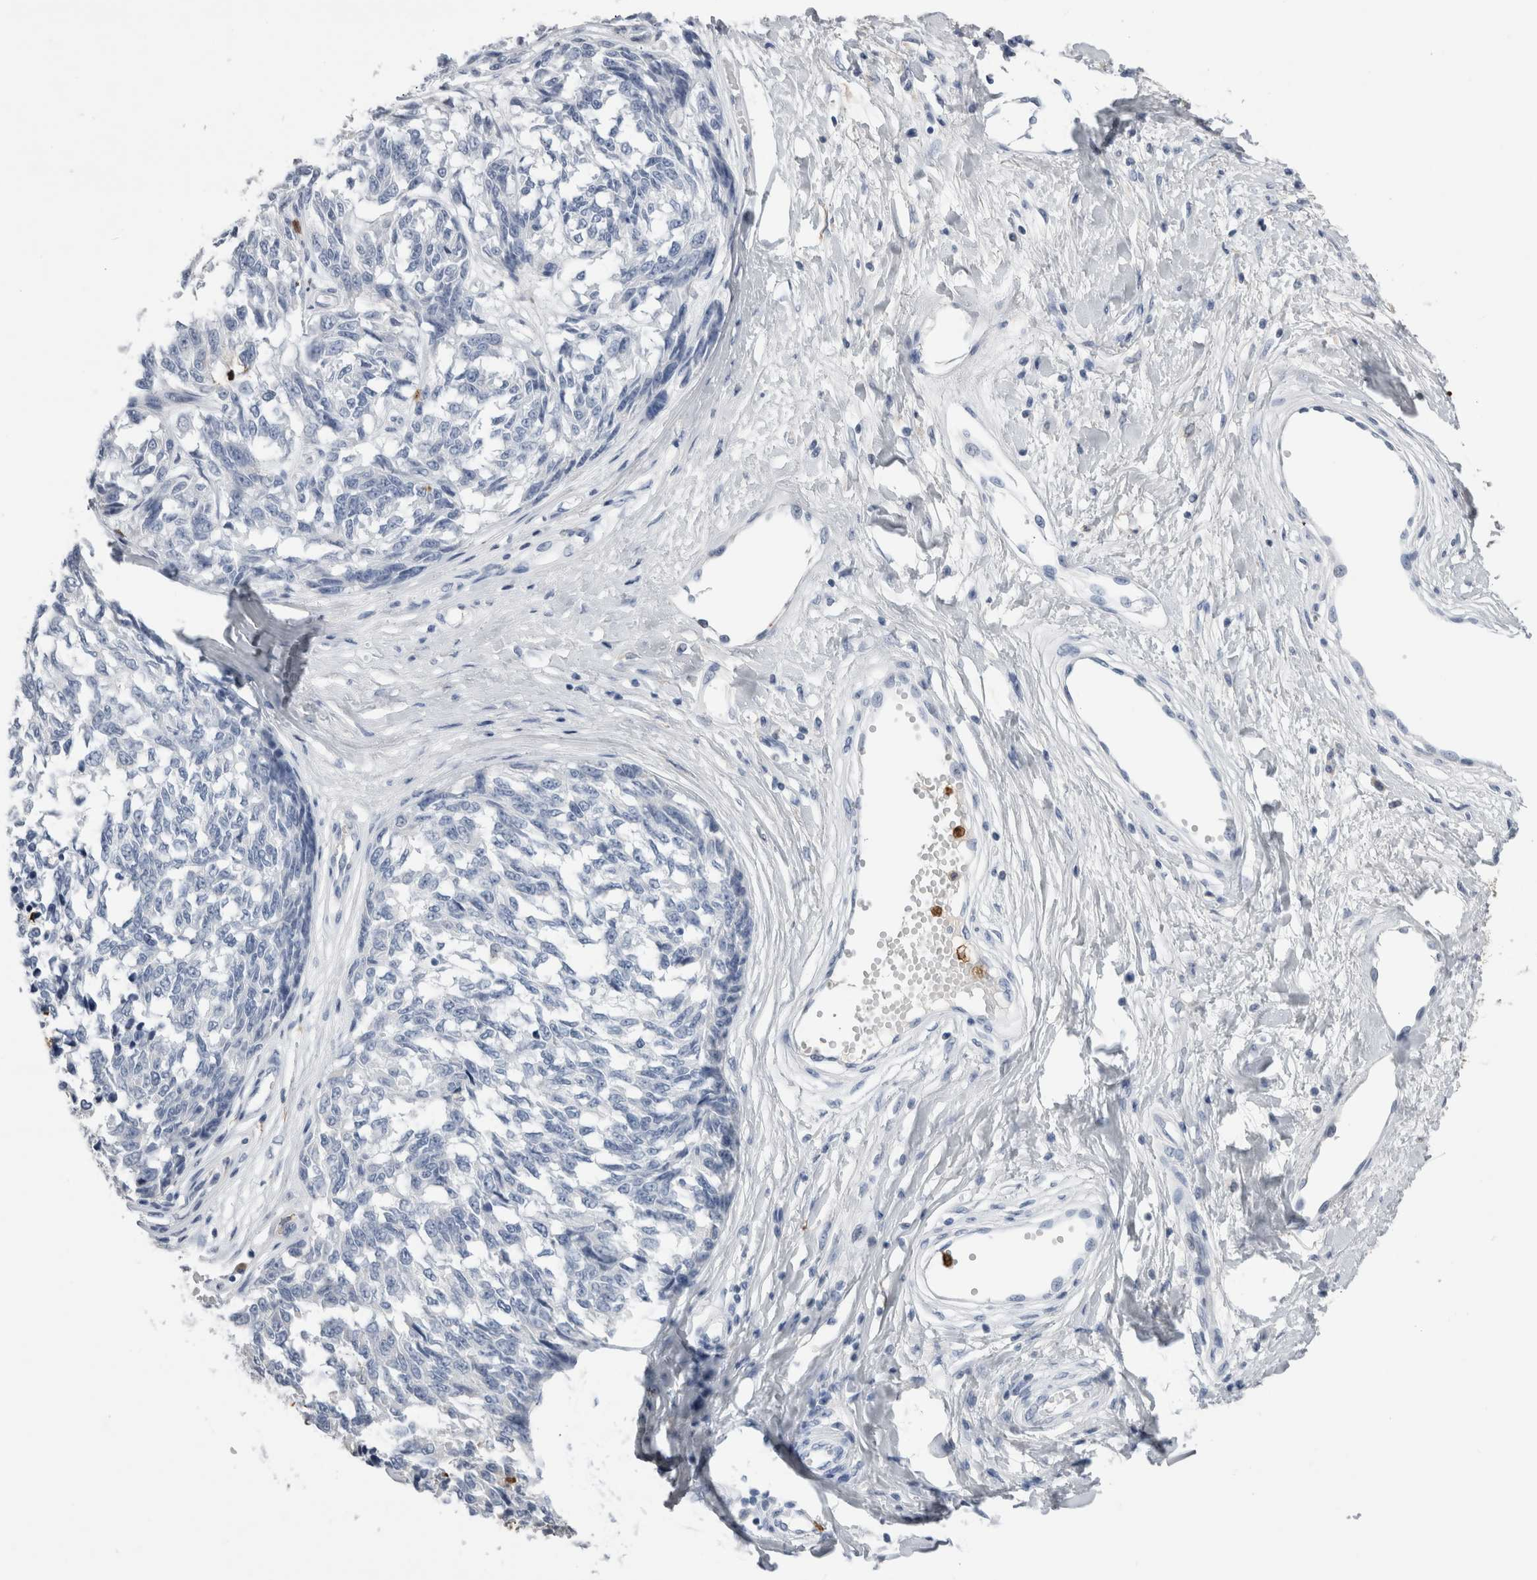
{"staining": {"intensity": "negative", "quantity": "none", "location": "none"}, "tissue": "melanoma", "cell_type": "Tumor cells", "image_type": "cancer", "snomed": [{"axis": "morphology", "description": "Malignant melanoma, NOS"}, {"axis": "topography", "description": "Skin"}], "caption": "An image of human melanoma is negative for staining in tumor cells.", "gene": "S100A12", "patient": {"sex": "female", "age": 64}}